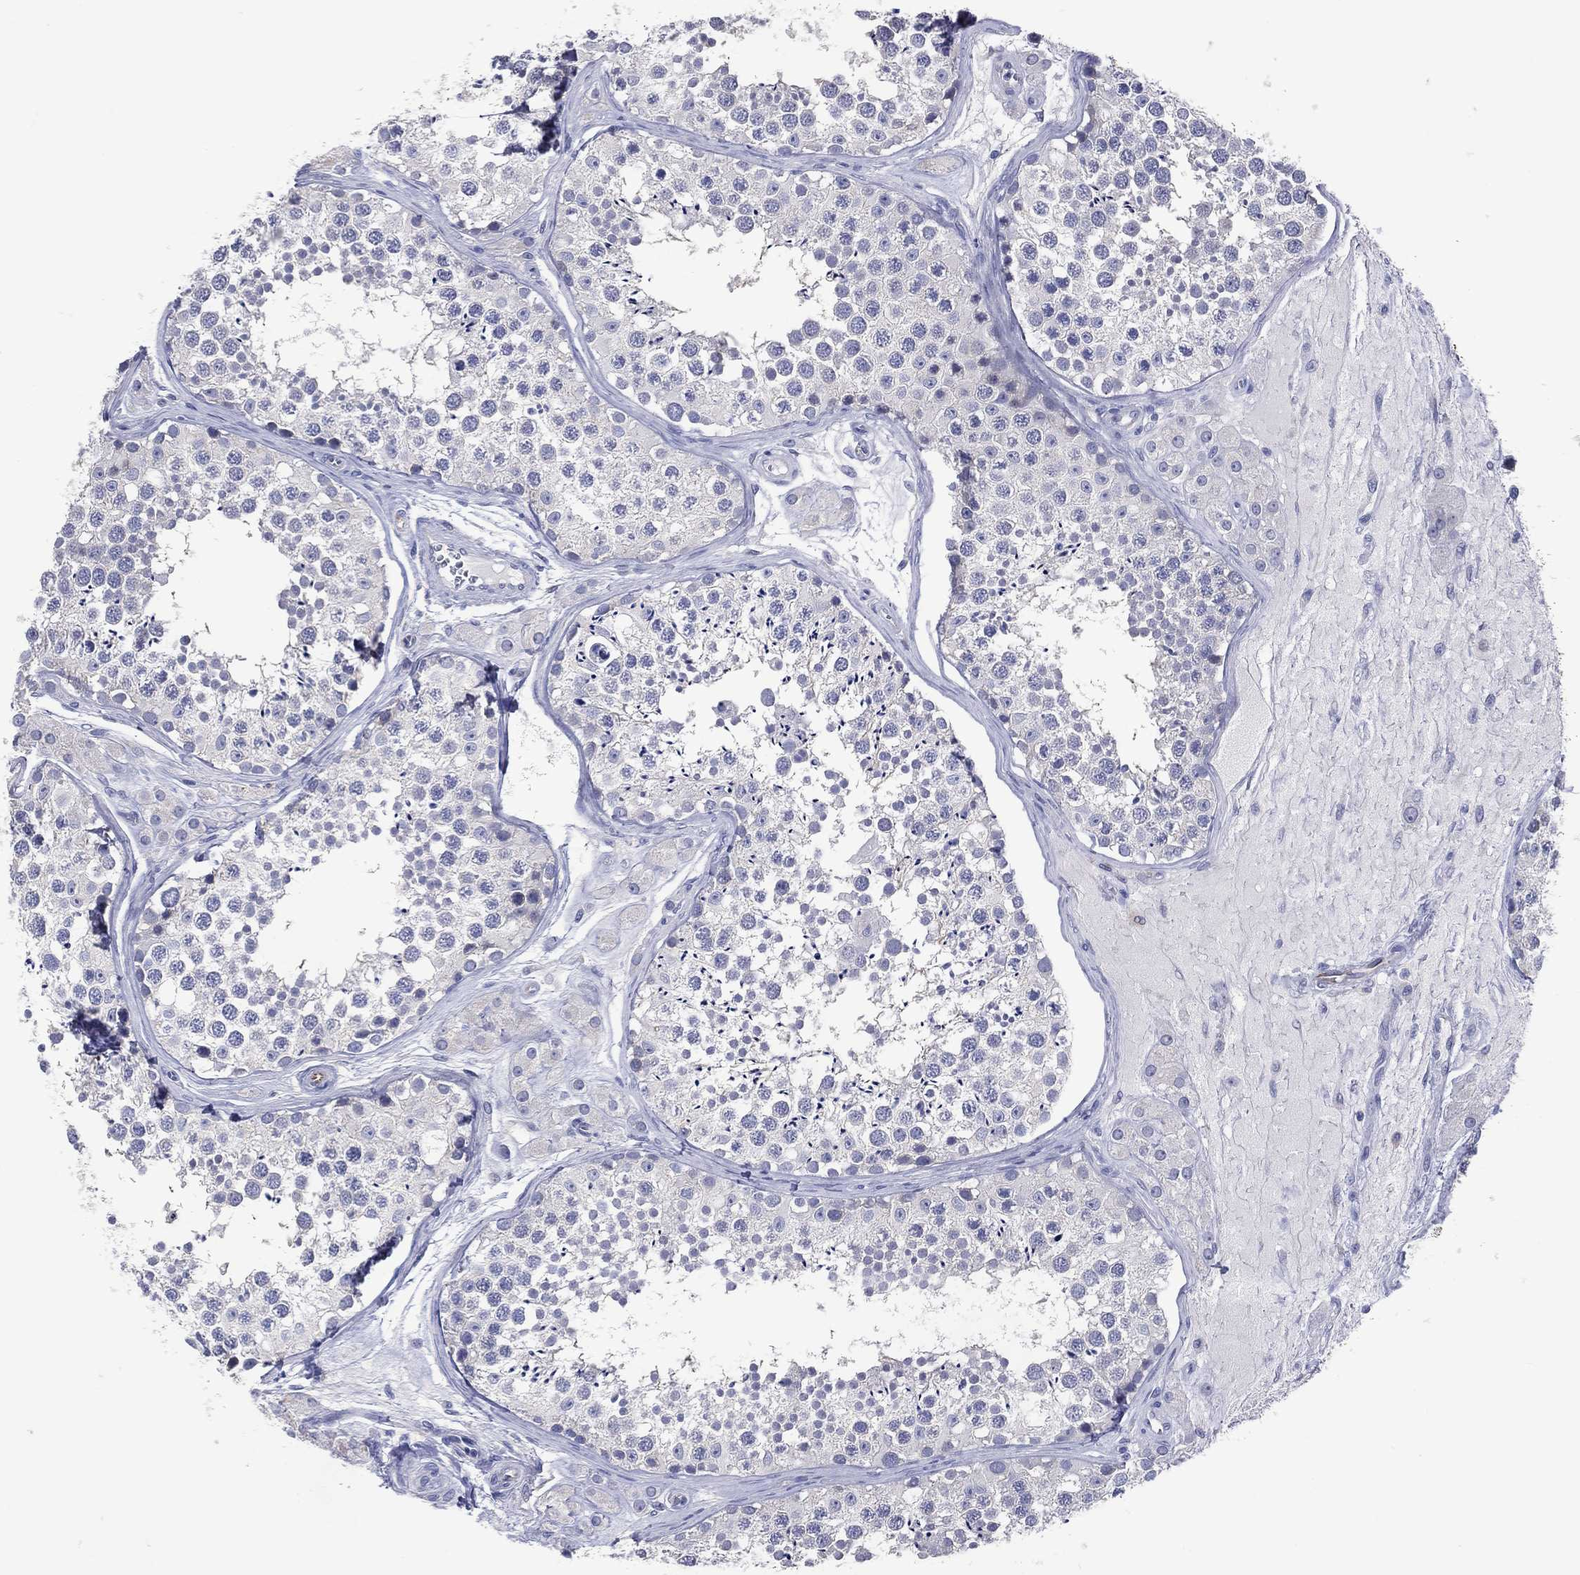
{"staining": {"intensity": "negative", "quantity": "none", "location": "none"}, "tissue": "testis", "cell_type": "Cells in seminiferous ducts", "image_type": "normal", "snomed": [{"axis": "morphology", "description": "Normal tissue, NOS"}, {"axis": "topography", "description": "Testis"}], "caption": "This is an IHC micrograph of unremarkable human testis. There is no positivity in cells in seminiferous ducts.", "gene": "DNAH6", "patient": {"sex": "male", "age": 31}}